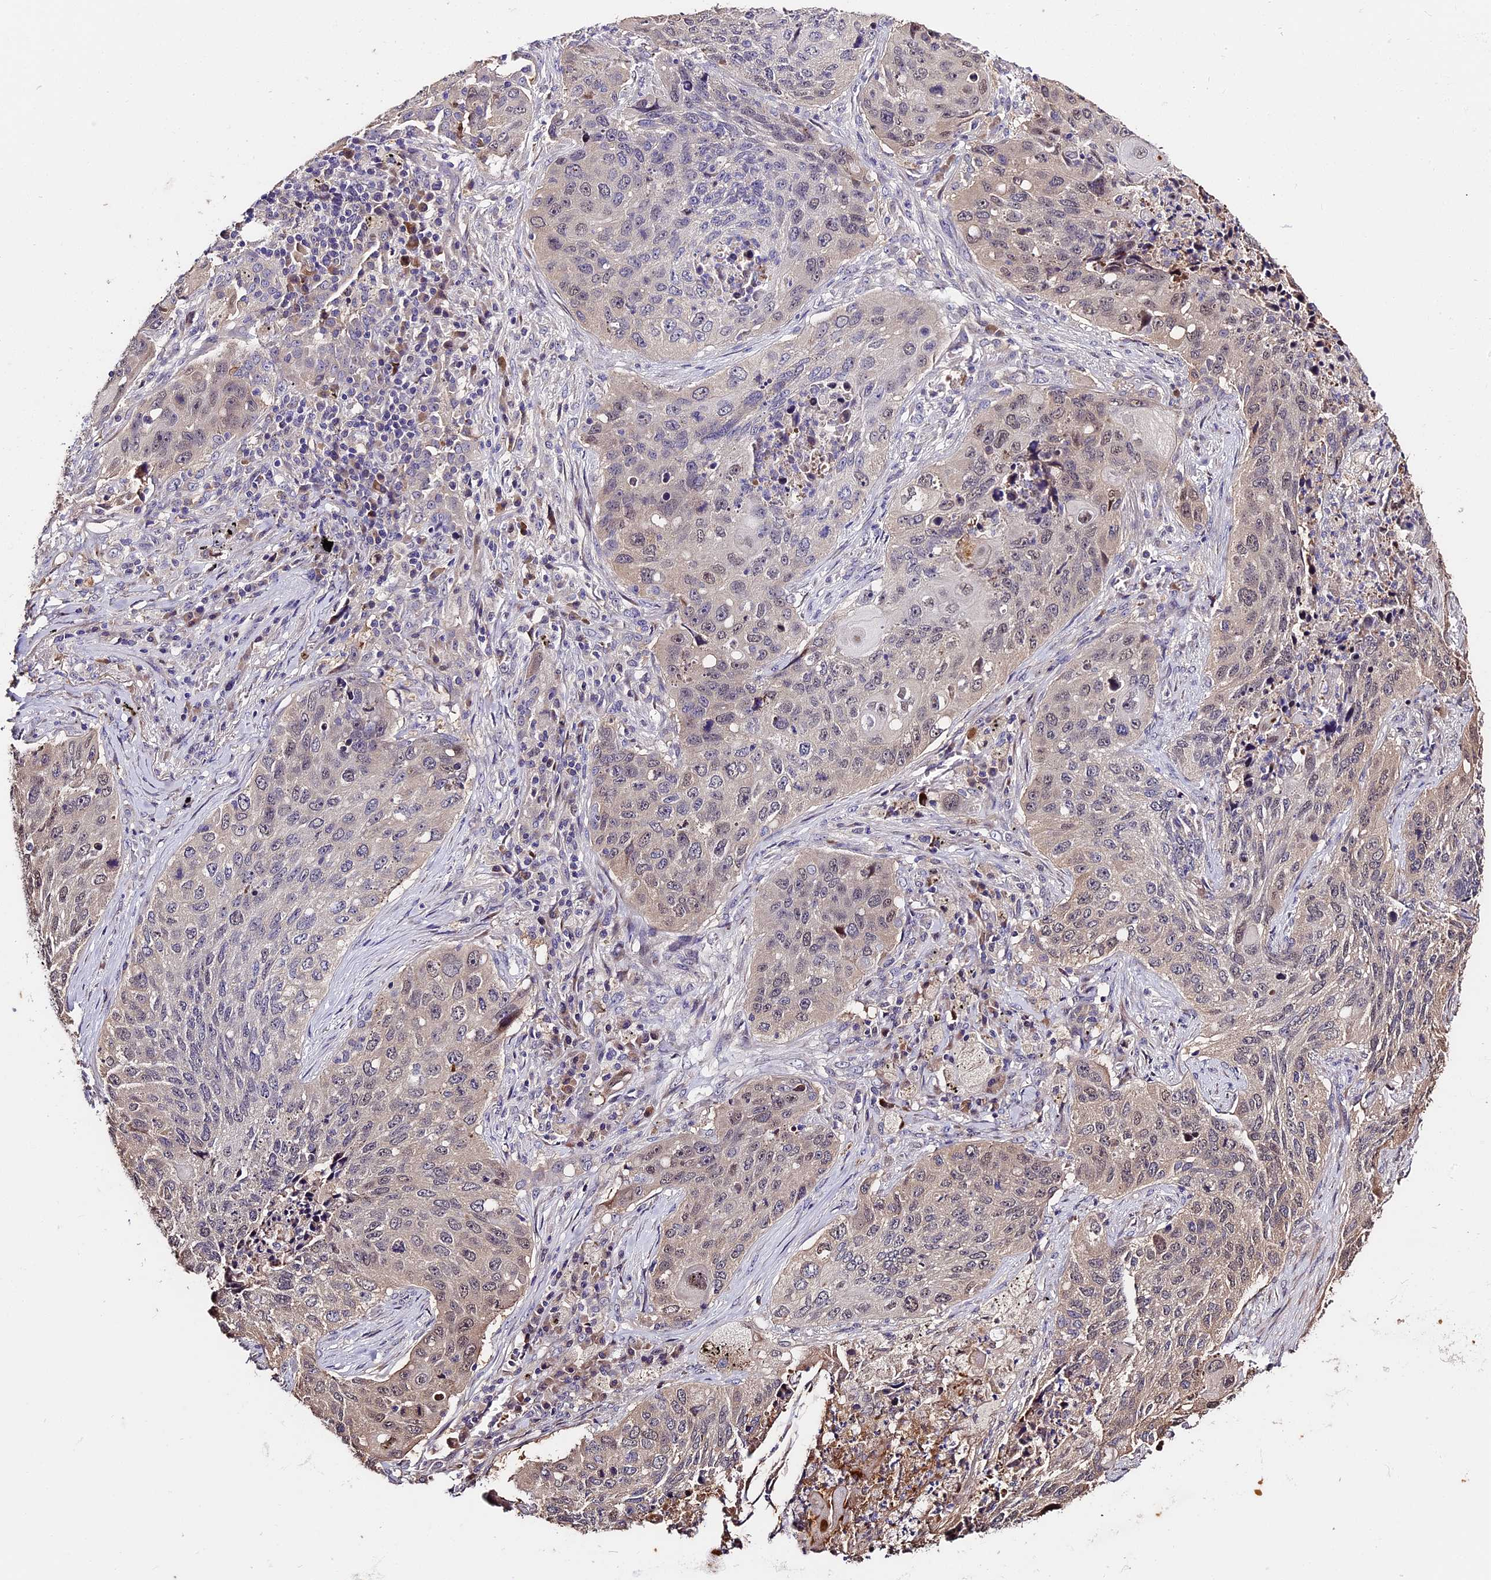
{"staining": {"intensity": "weak", "quantity": "25%-75%", "location": "cytoplasmic/membranous,nuclear"}, "tissue": "lung cancer", "cell_type": "Tumor cells", "image_type": "cancer", "snomed": [{"axis": "morphology", "description": "Squamous cell carcinoma, NOS"}, {"axis": "topography", "description": "Lung"}], "caption": "Protein staining reveals weak cytoplasmic/membranous and nuclear expression in about 25%-75% of tumor cells in lung cancer.", "gene": "BSCL2", "patient": {"sex": "female", "age": 63}}